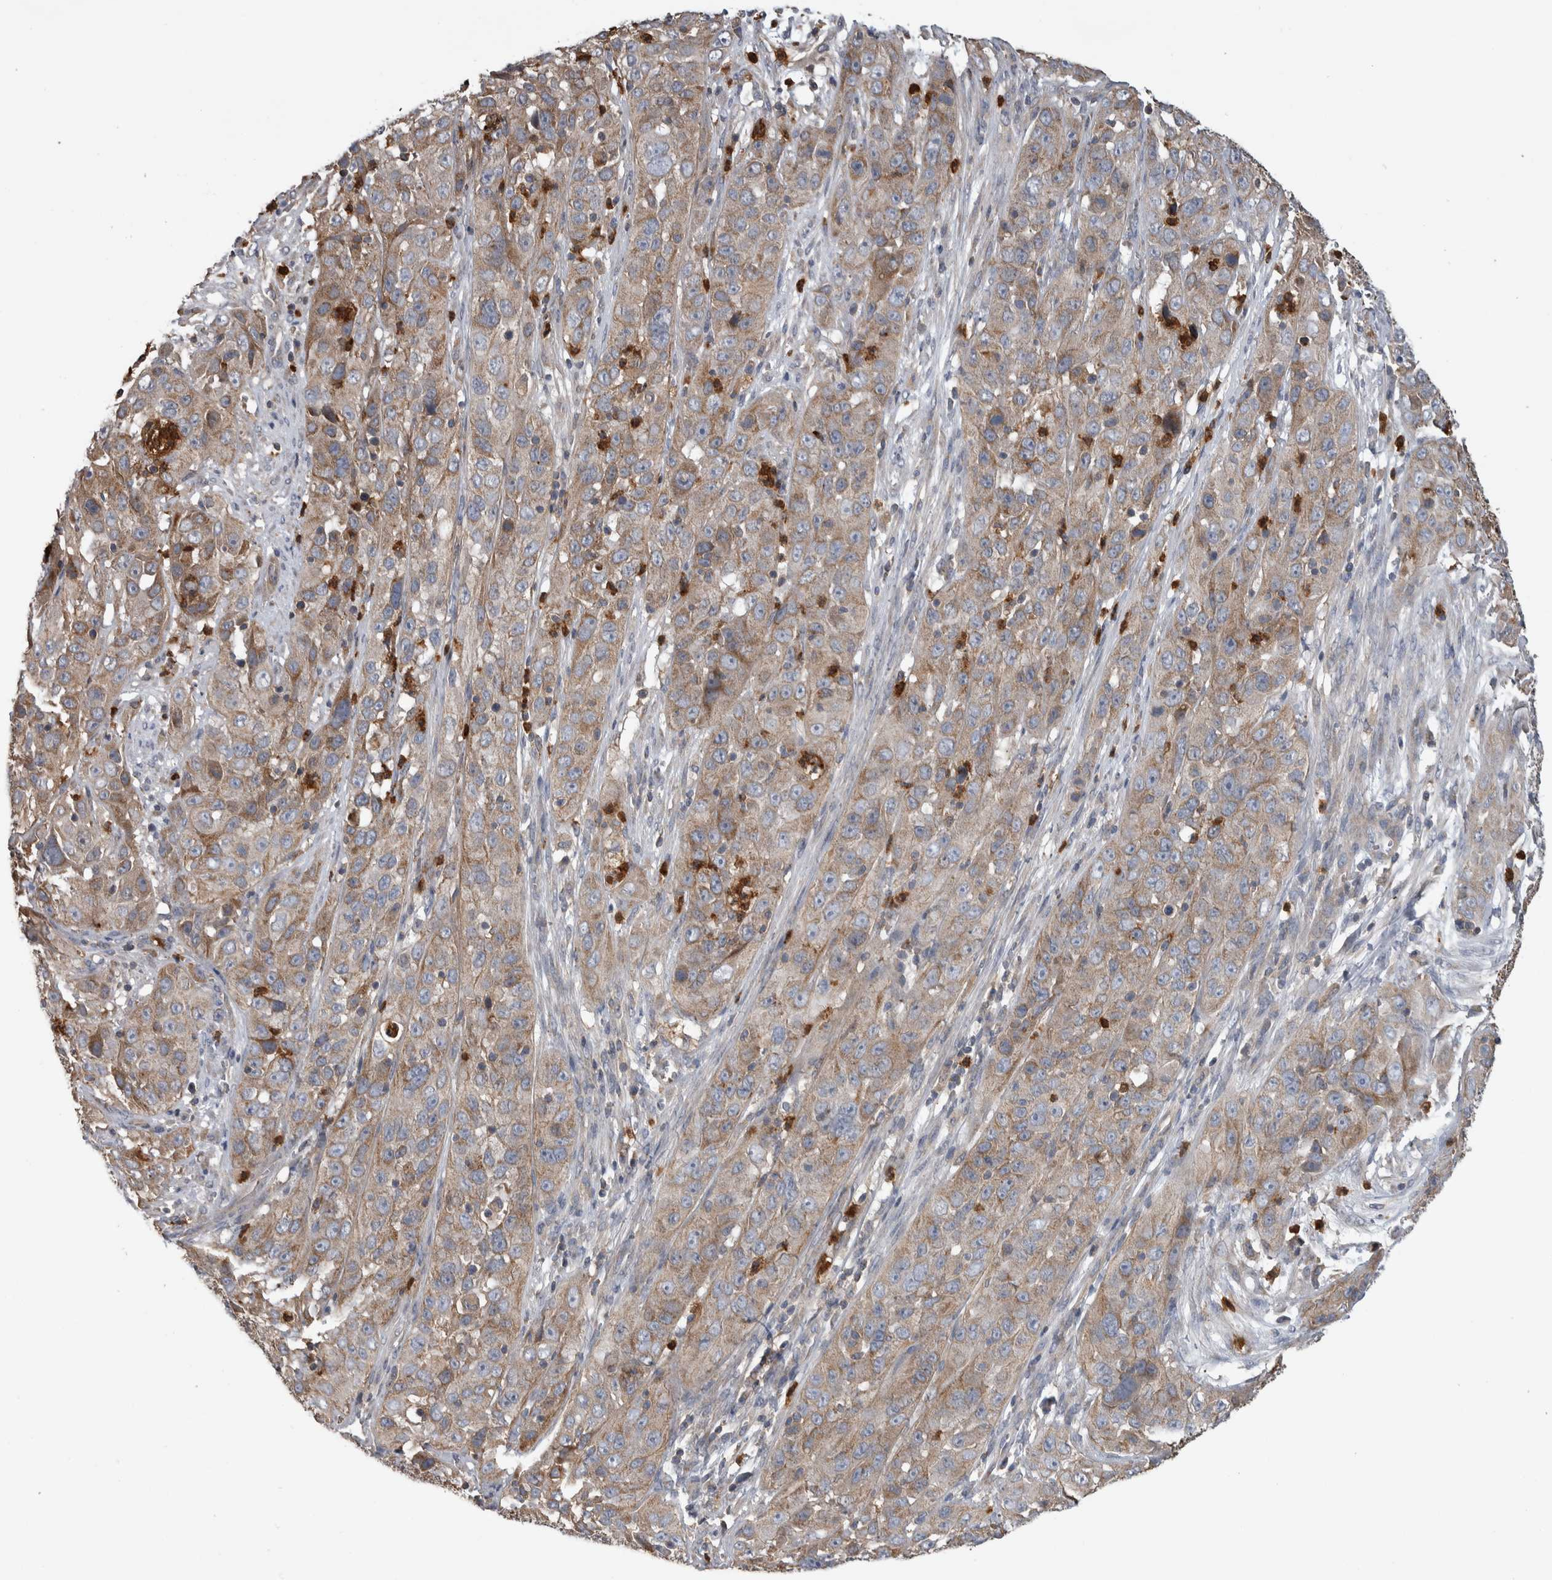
{"staining": {"intensity": "weak", "quantity": ">75%", "location": "cytoplasmic/membranous"}, "tissue": "cervical cancer", "cell_type": "Tumor cells", "image_type": "cancer", "snomed": [{"axis": "morphology", "description": "Squamous cell carcinoma, NOS"}, {"axis": "topography", "description": "Cervix"}], "caption": "A micrograph of cervical squamous cell carcinoma stained for a protein exhibits weak cytoplasmic/membranous brown staining in tumor cells. (DAB IHC, brown staining for protein, blue staining for nuclei).", "gene": "SDCBP", "patient": {"sex": "female", "age": 32}}